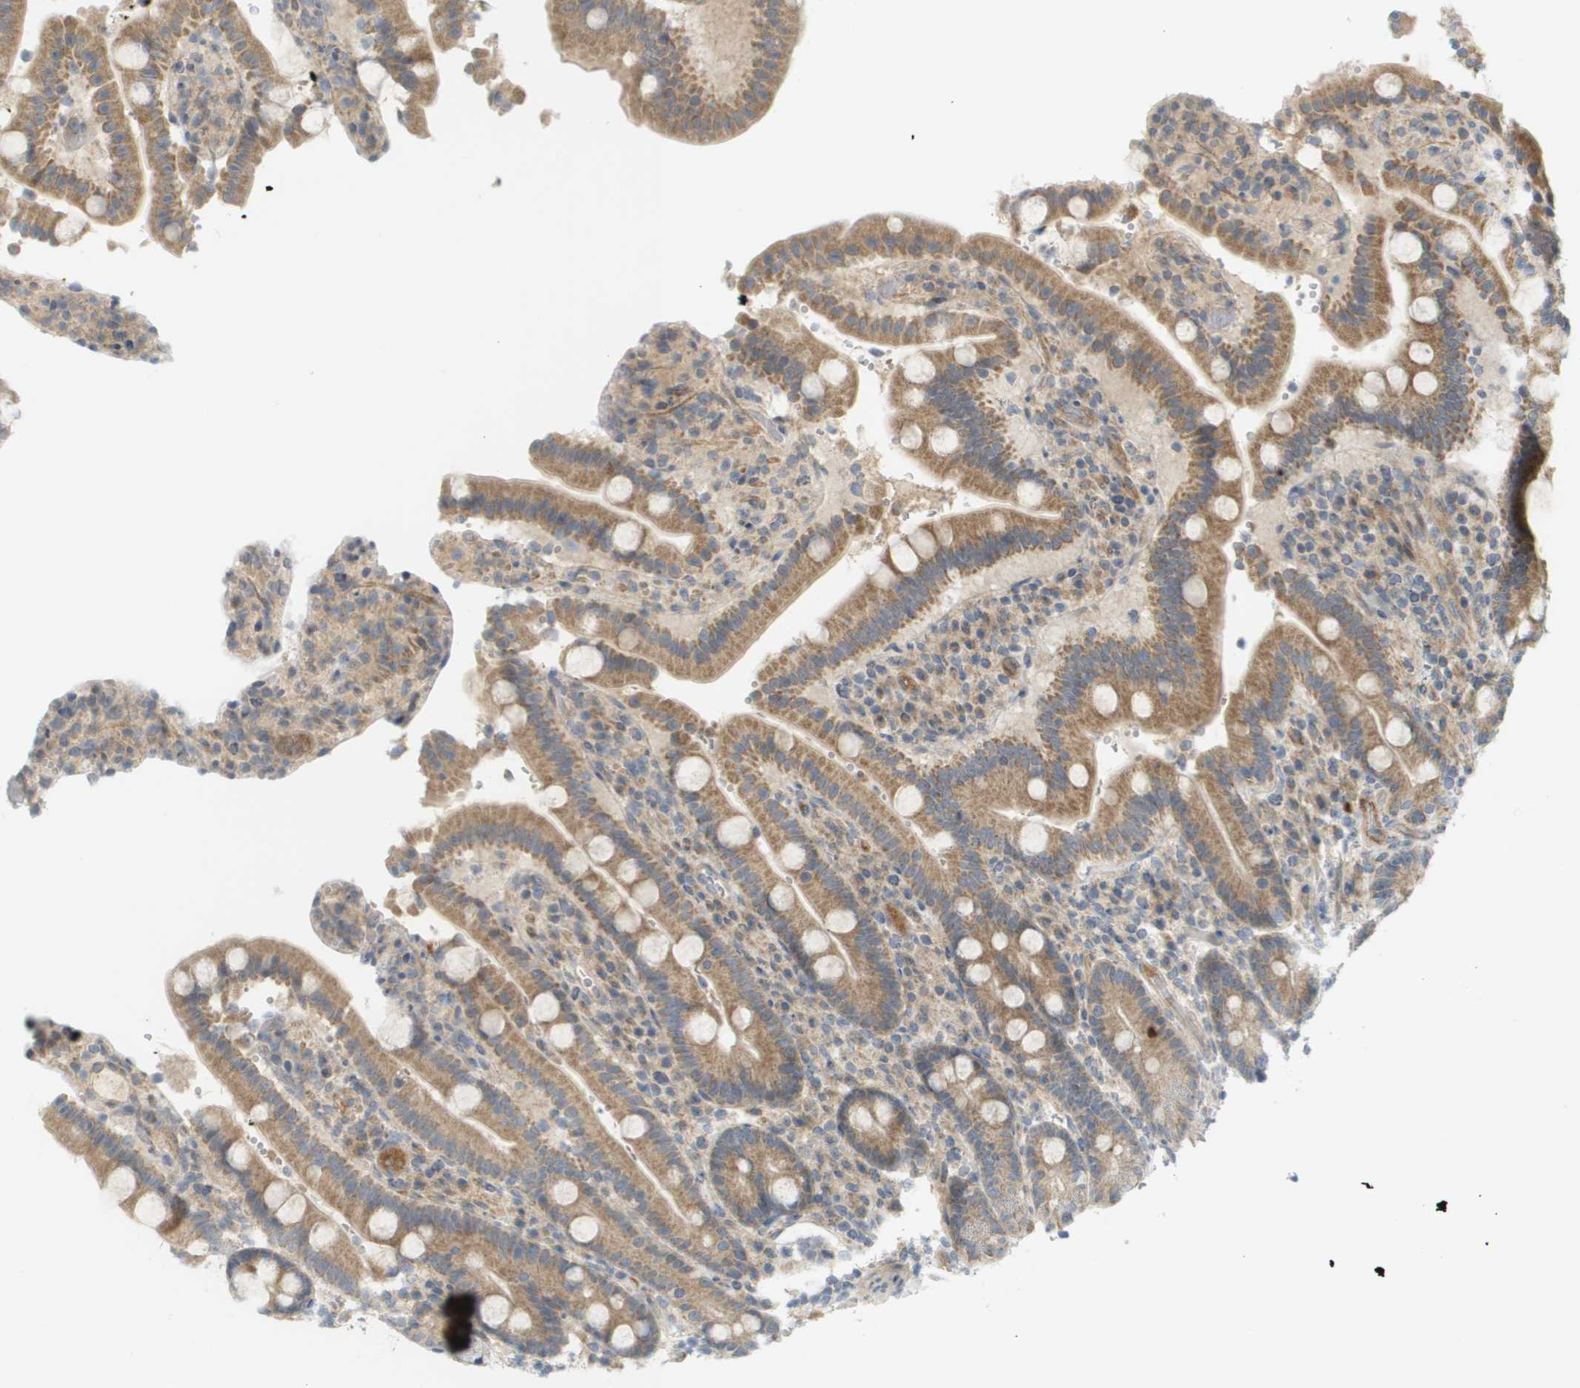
{"staining": {"intensity": "moderate", "quantity": ">75%", "location": "cytoplasmic/membranous"}, "tissue": "duodenum", "cell_type": "Glandular cells", "image_type": "normal", "snomed": [{"axis": "morphology", "description": "Normal tissue, NOS"}, {"axis": "topography", "description": "Small intestine, NOS"}], "caption": "Immunohistochemical staining of normal human duodenum shows moderate cytoplasmic/membranous protein positivity in approximately >75% of glandular cells.", "gene": "PROC", "patient": {"sex": "female", "age": 71}}